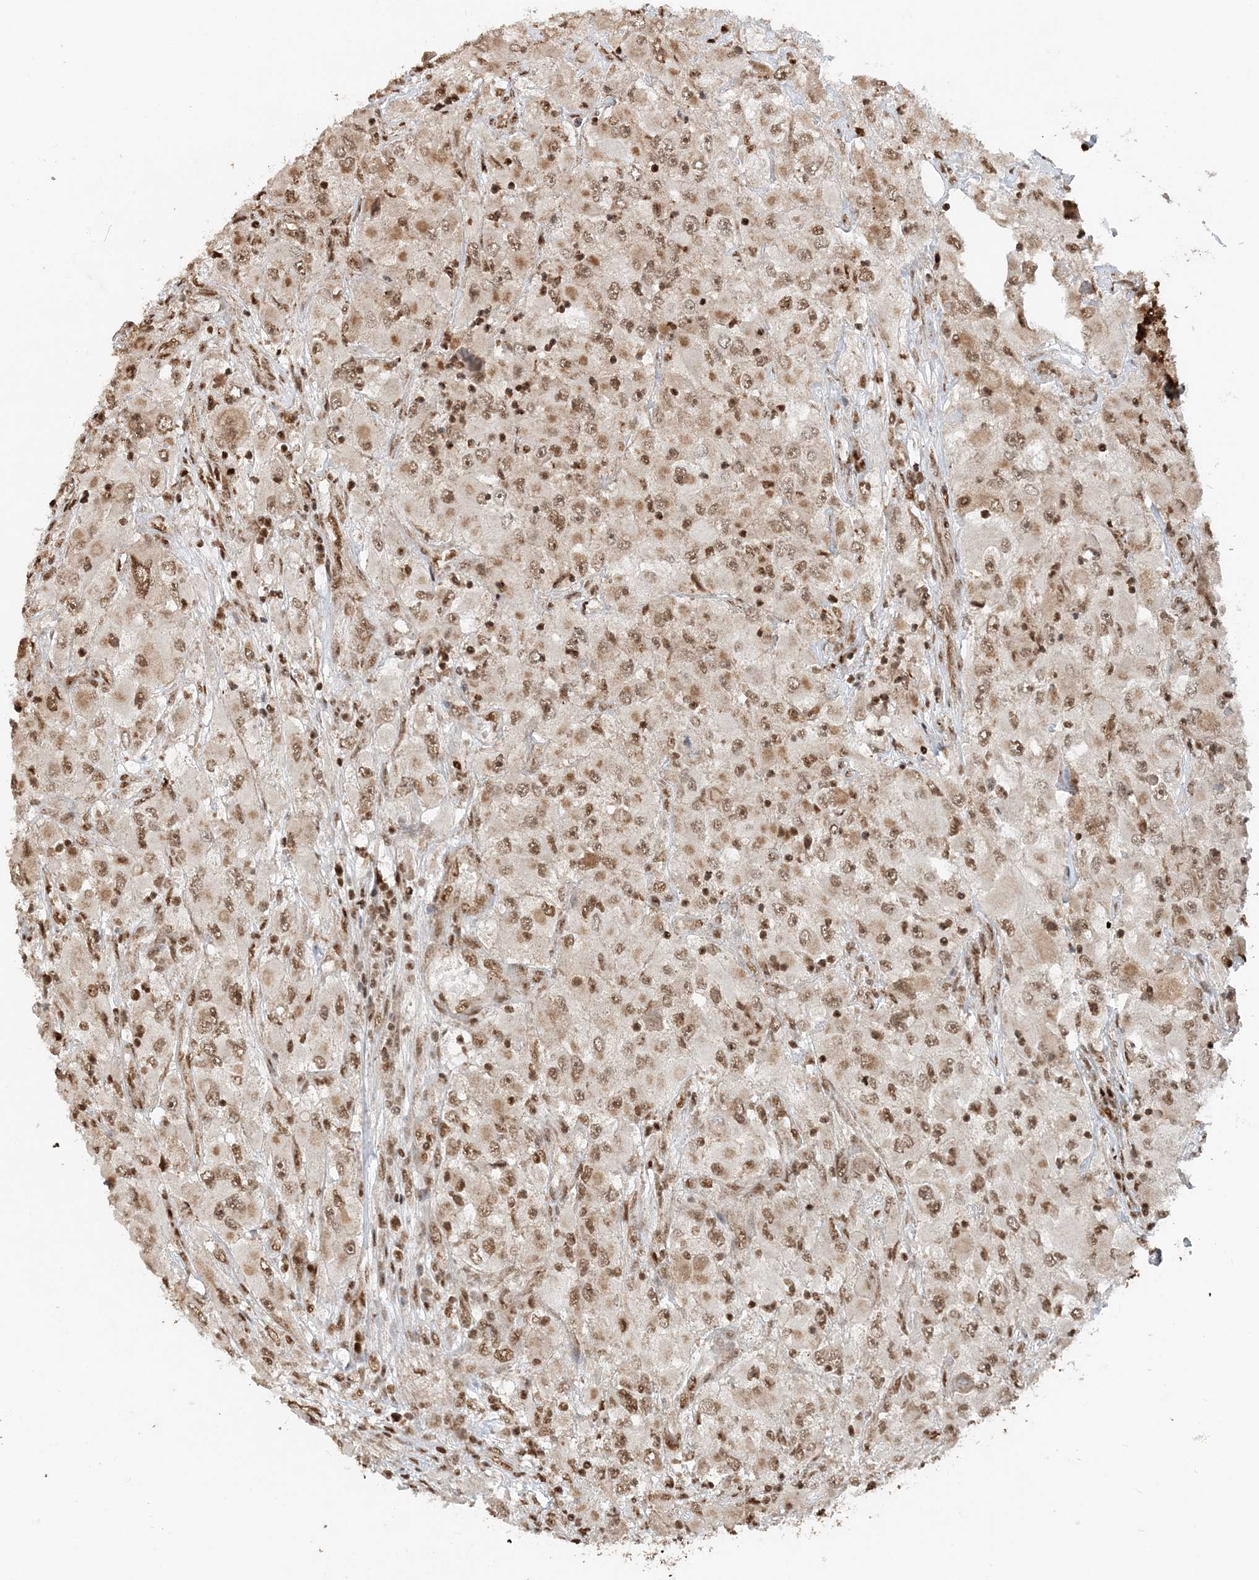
{"staining": {"intensity": "moderate", "quantity": ">75%", "location": "nuclear"}, "tissue": "renal cancer", "cell_type": "Tumor cells", "image_type": "cancer", "snomed": [{"axis": "morphology", "description": "Adenocarcinoma, NOS"}, {"axis": "topography", "description": "Kidney"}], "caption": "Approximately >75% of tumor cells in human renal cancer reveal moderate nuclear protein positivity as visualized by brown immunohistochemical staining.", "gene": "ARHGAP35", "patient": {"sex": "female", "age": 52}}